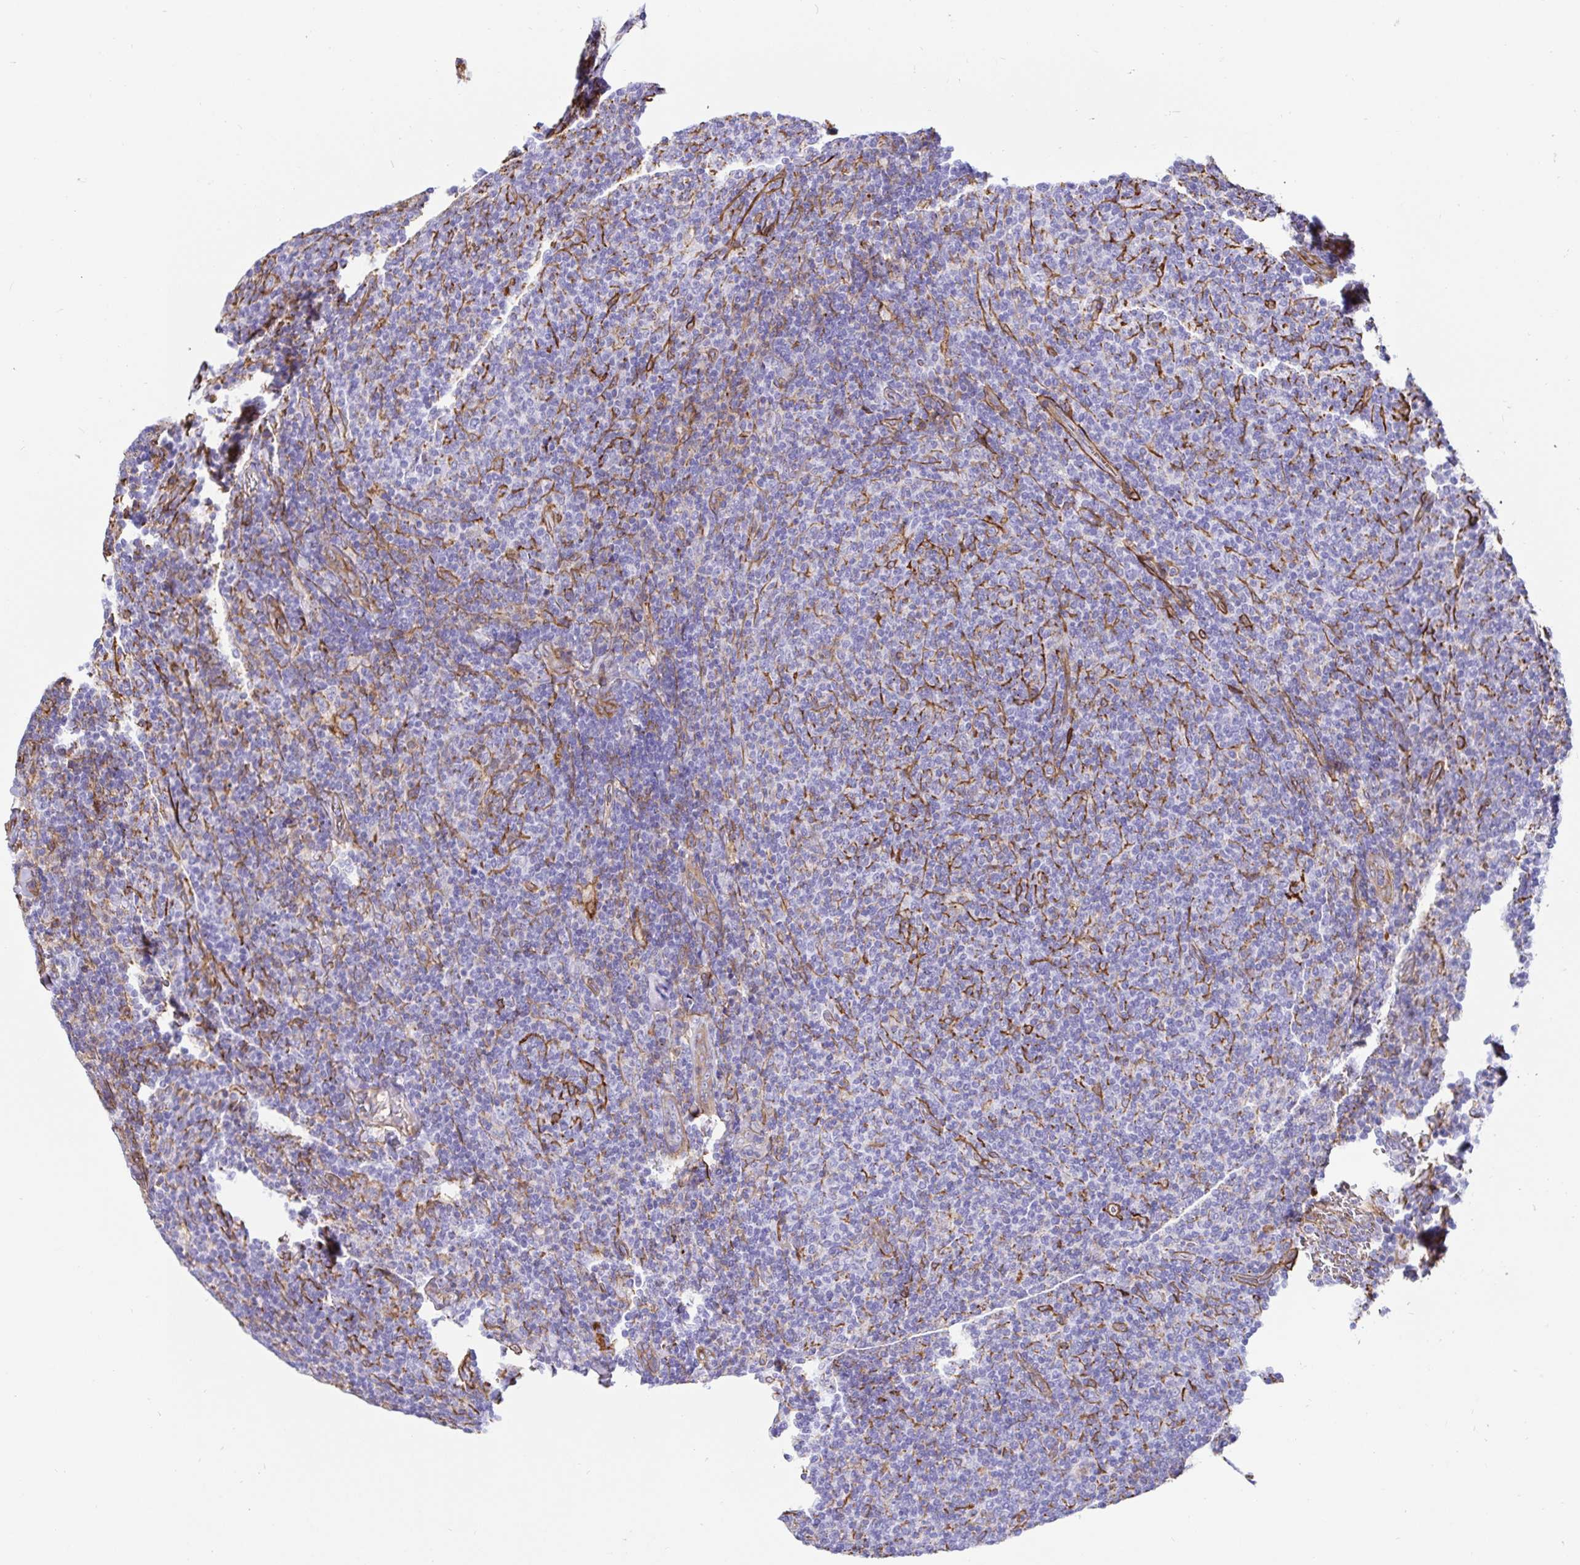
{"staining": {"intensity": "negative", "quantity": "none", "location": "none"}, "tissue": "lymphoma", "cell_type": "Tumor cells", "image_type": "cancer", "snomed": [{"axis": "morphology", "description": "Malignant lymphoma, non-Hodgkin's type, Low grade"}, {"axis": "topography", "description": "Lymph node"}], "caption": "Micrograph shows no significant protein staining in tumor cells of malignant lymphoma, non-Hodgkin's type (low-grade).", "gene": "ANXA2", "patient": {"sex": "male", "age": 52}}